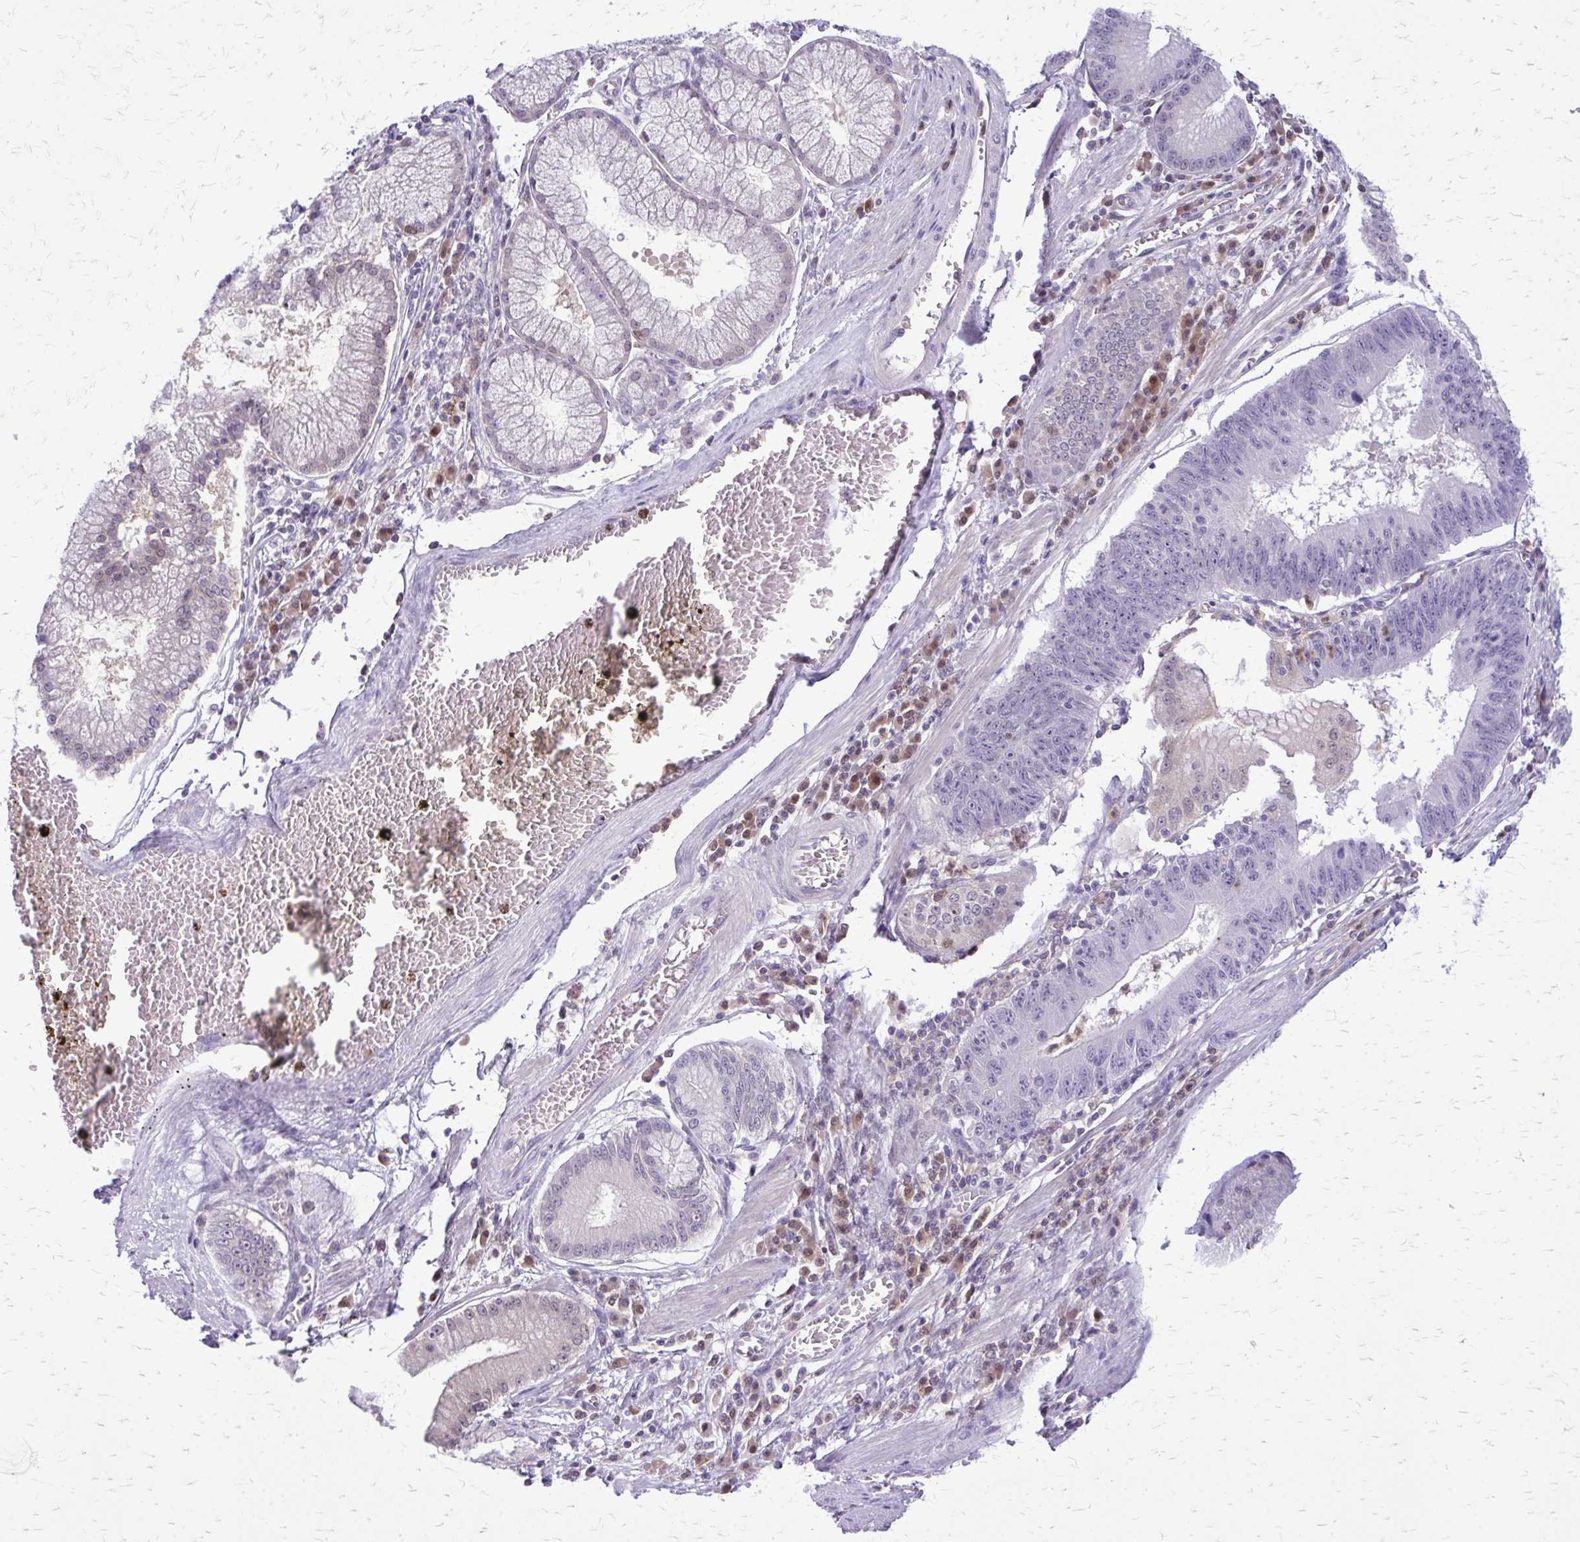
{"staining": {"intensity": "negative", "quantity": "none", "location": "none"}, "tissue": "stomach cancer", "cell_type": "Tumor cells", "image_type": "cancer", "snomed": [{"axis": "morphology", "description": "Adenocarcinoma, NOS"}, {"axis": "topography", "description": "Stomach"}], "caption": "Immunohistochemistry (IHC) micrograph of neoplastic tissue: stomach cancer stained with DAB (3,3'-diaminobenzidine) reveals no significant protein positivity in tumor cells. Nuclei are stained in blue.", "gene": "GLRX", "patient": {"sex": "male", "age": 59}}